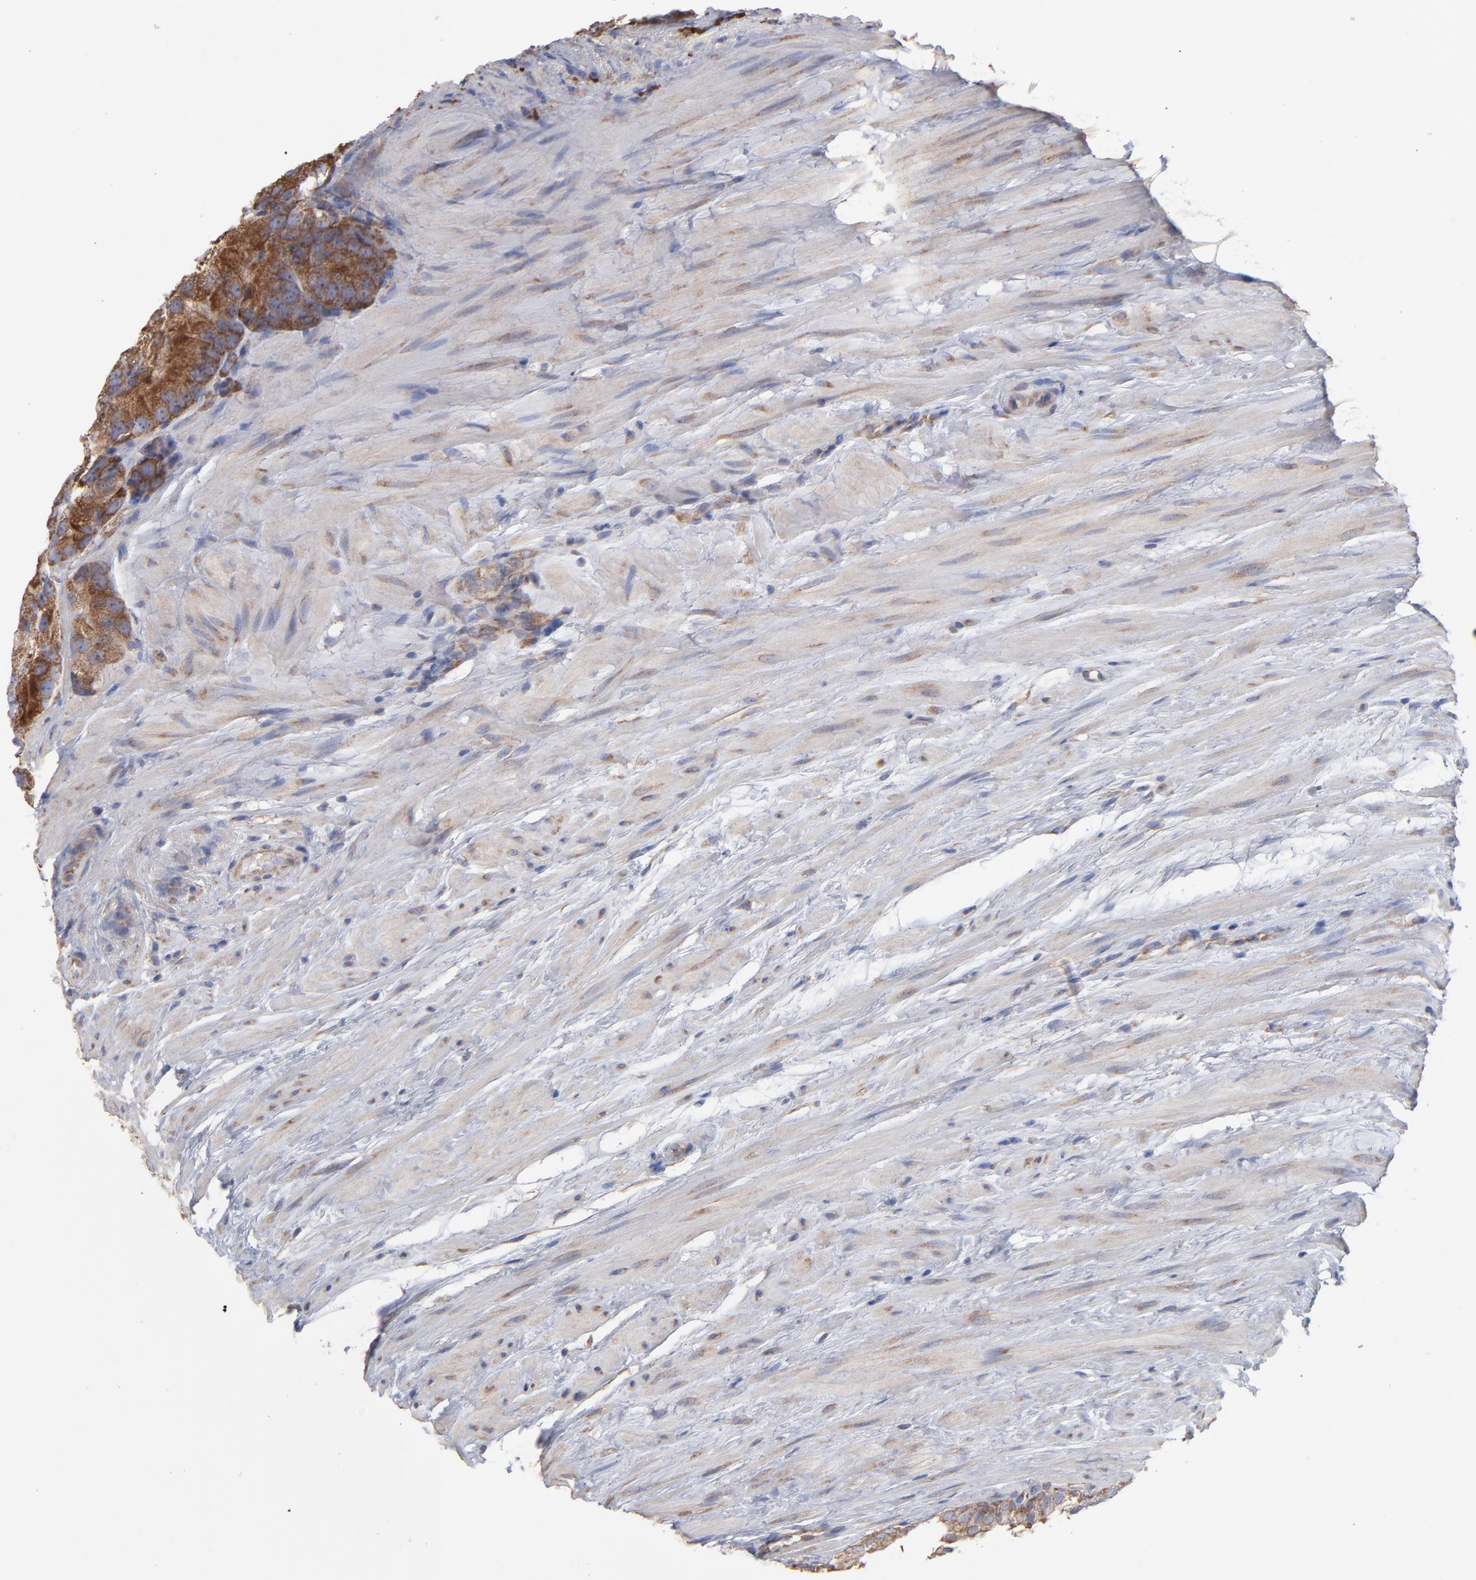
{"staining": {"intensity": "moderate", "quantity": ">75%", "location": "cytoplasmic/membranous"}, "tissue": "prostate cancer", "cell_type": "Tumor cells", "image_type": "cancer", "snomed": [{"axis": "morphology", "description": "Adenocarcinoma, Low grade"}, {"axis": "topography", "description": "Prostate"}], "caption": "DAB immunohistochemical staining of human prostate cancer (low-grade adenocarcinoma) demonstrates moderate cytoplasmic/membranous protein staining in about >75% of tumor cells. (DAB (3,3'-diaminobenzidine) = brown stain, brightfield microscopy at high magnification).", "gene": "RPL3", "patient": {"sex": "male", "age": 69}}